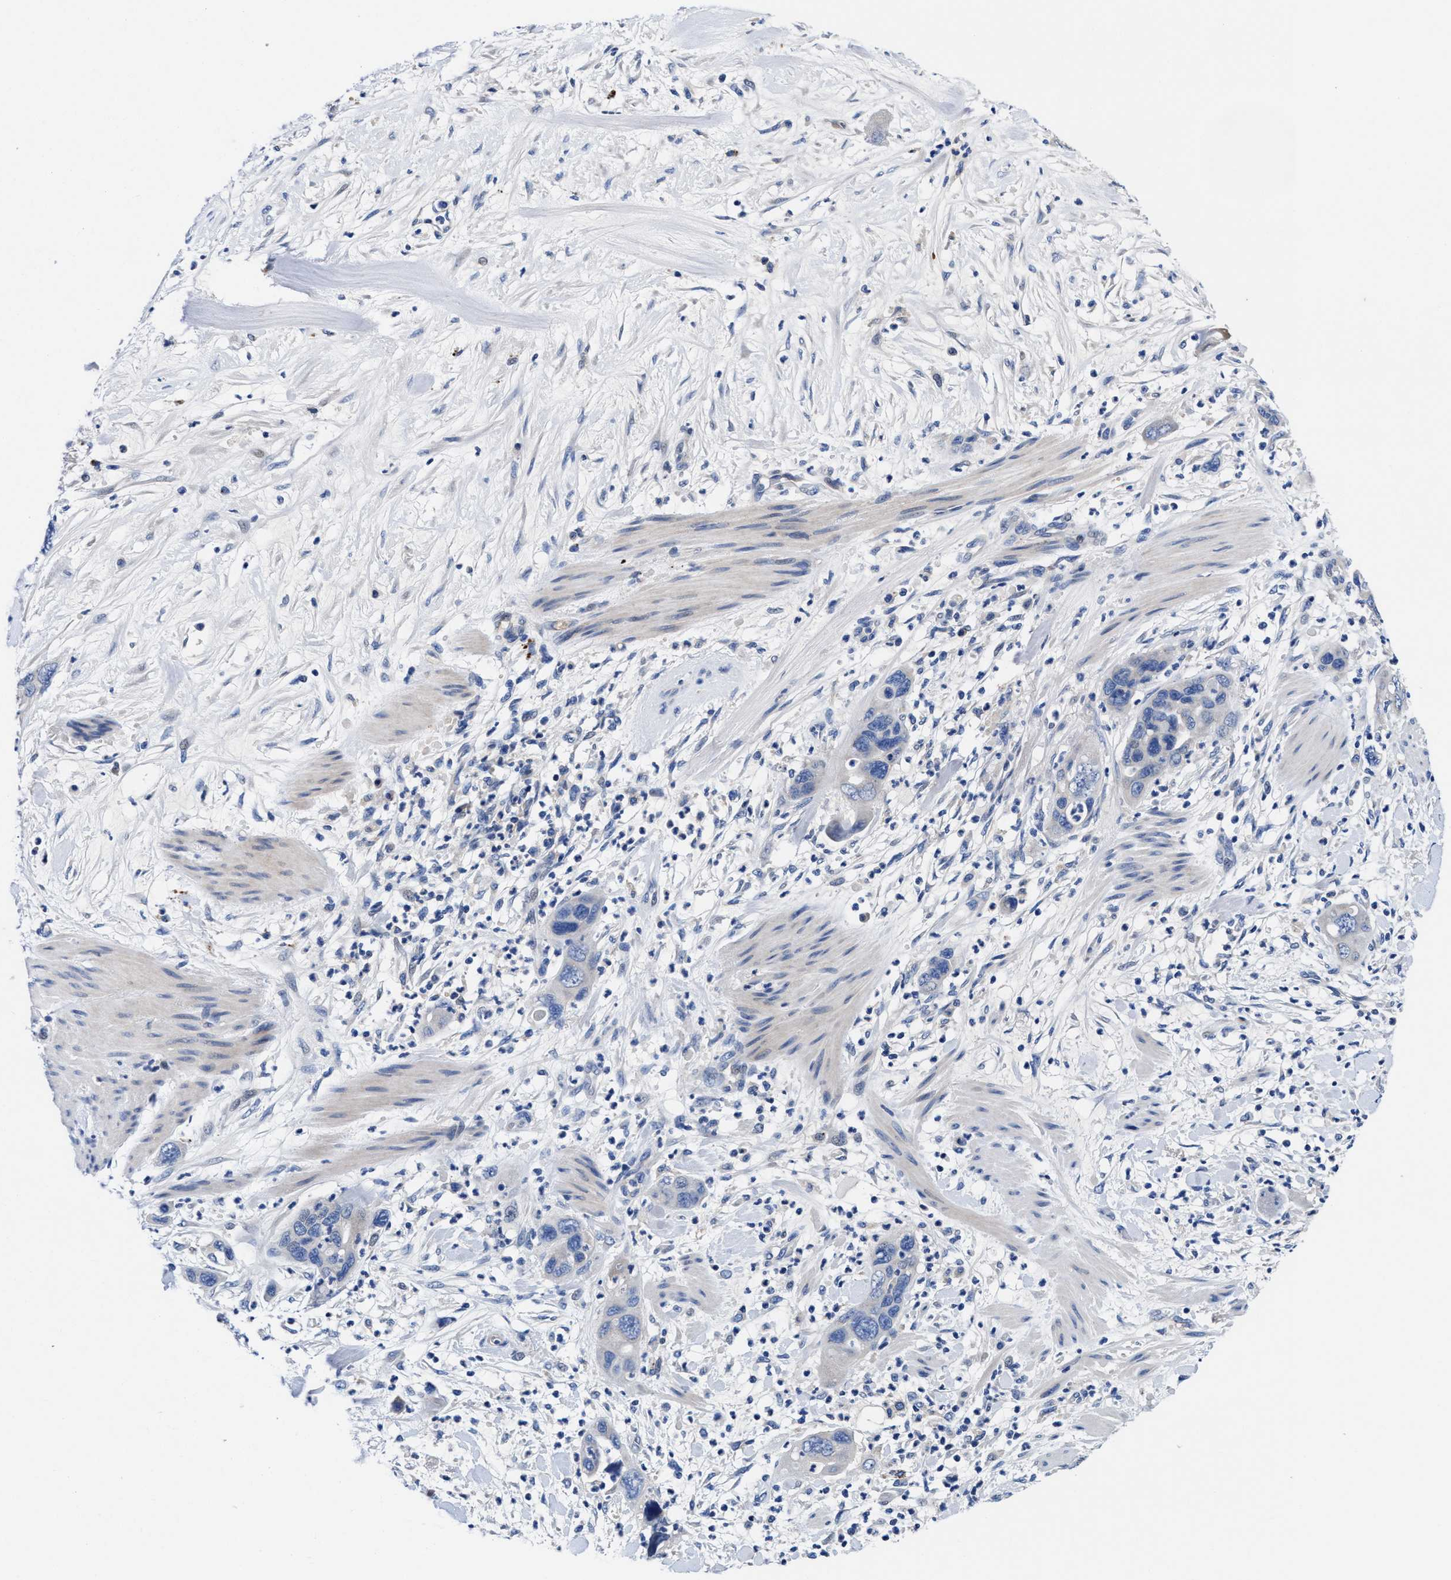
{"staining": {"intensity": "negative", "quantity": "none", "location": "none"}, "tissue": "pancreatic cancer", "cell_type": "Tumor cells", "image_type": "cancer", "snomed": [{"axis": "morphology", "description": "Adenocarcinoma, NOS"}, {"axis": "topography", "description": "Pancreas"}], "caption": "Tumor cells show no significant expression in pancreatic cancer (adenocarcinoma).", "gene": "DHRS13", "patient": {"sex": "female", "age": 71}}